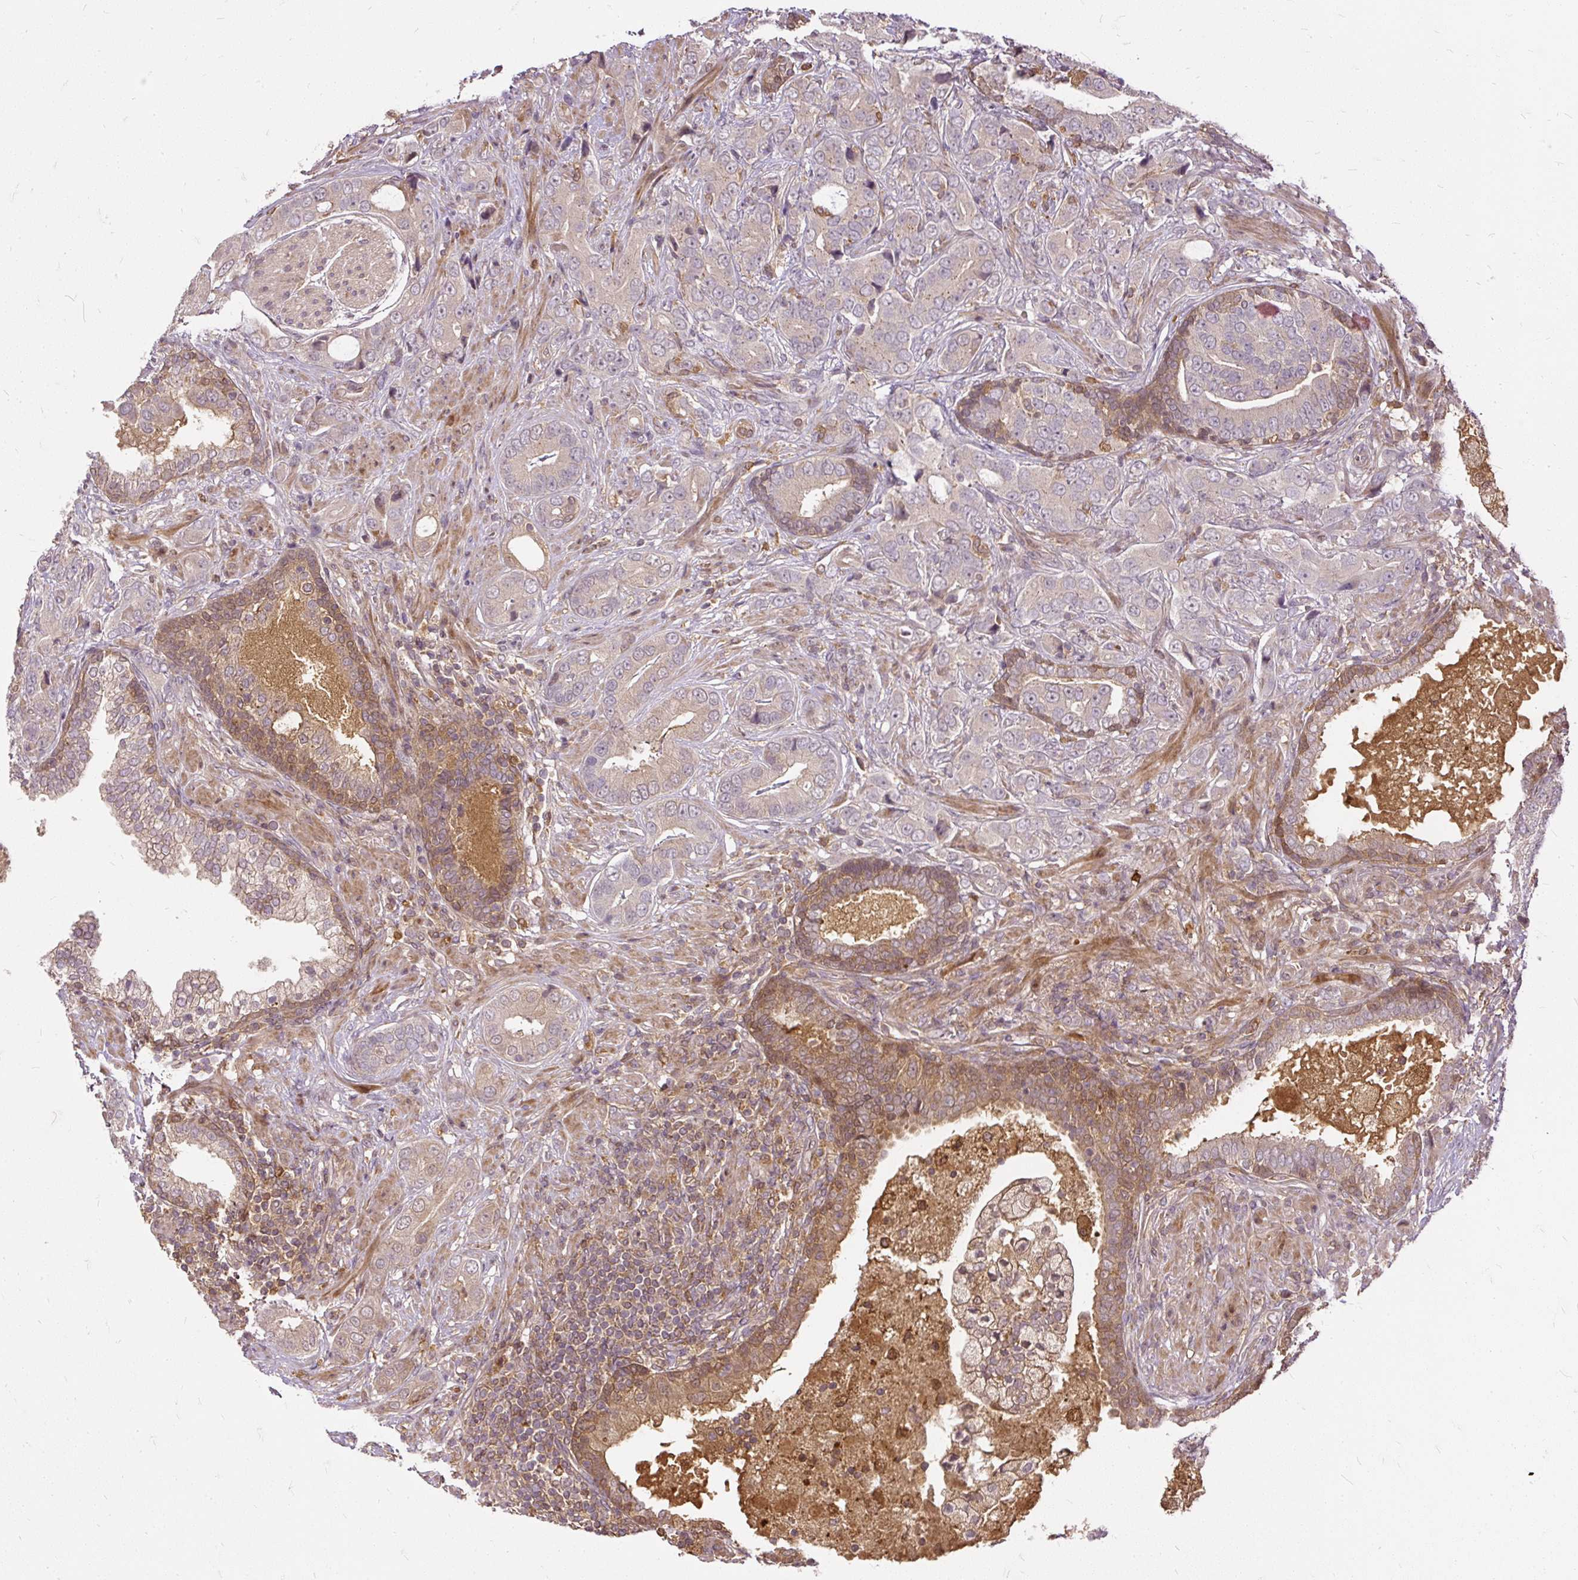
{"staining": {"intensity": "moderate", "quantity": "<25%", "location": "cytoplasmic/membranous"}, "tissue": "prostate cancer", "cell_type": "Tumor cells", "image_type": "cancer", "snomed": [{"axis": "morphology", "description": "Adenocarcinoma, High grade"}, {"axis": "topography", "description": "Prostate"}], "caption": "Immunohistochemistry (DAB (3,3'-diaminobenzidine)) staining of prostate cancer shows moderate cytoplasmic/membranous protein expression in approximately <25% of tumor cells.", "gene": "AP5S1", "patient": {"sex": "male", "age": 55}}